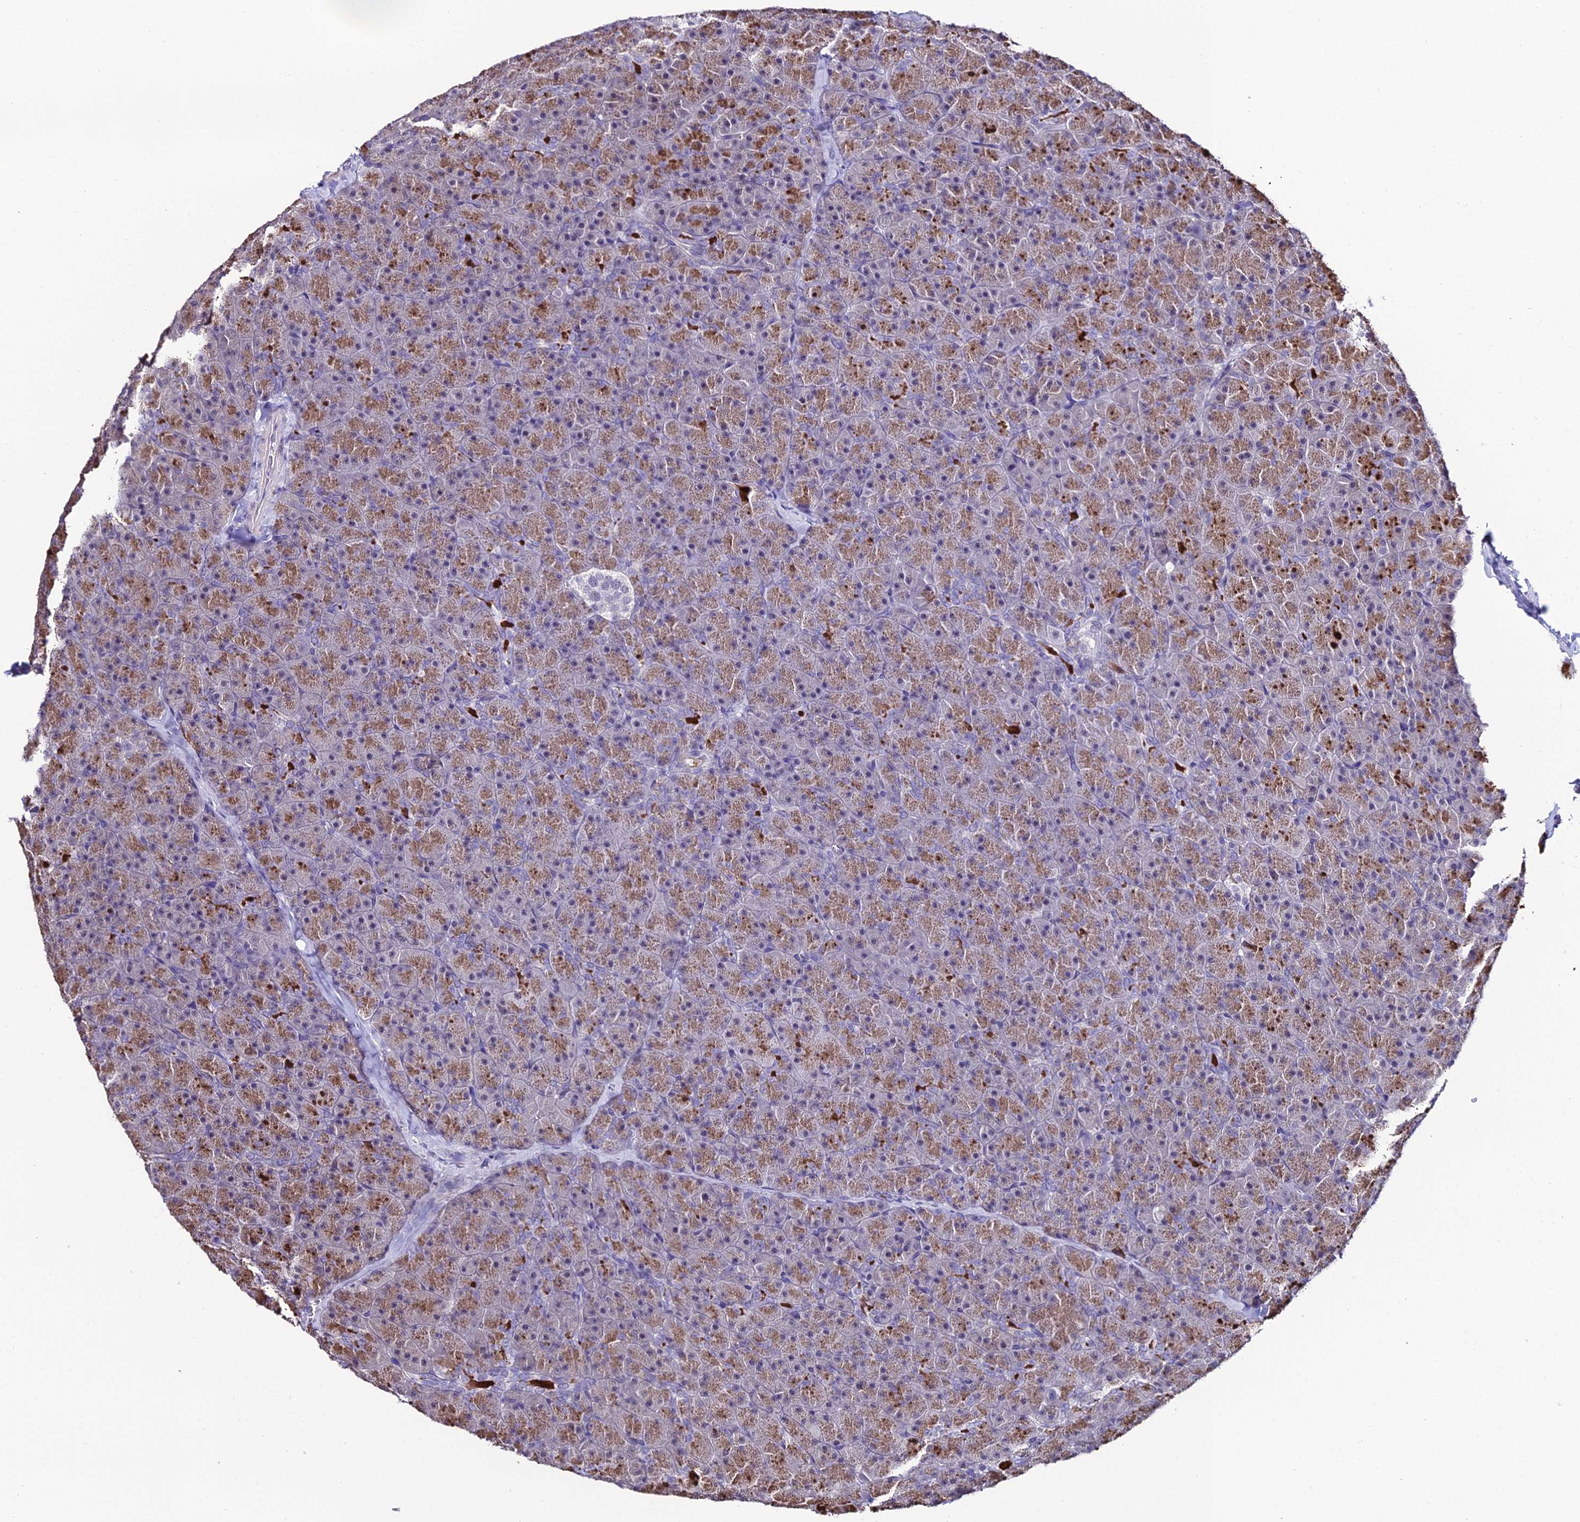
{"staining": {"intensity": "moderate", "quantity": ">75%", "location": "cytoplasmic/membranous"}, "tissue": "pancreas", "cell_type": "Exocrine glandular cells", "image_type": "normal", "snomed": [{"axis": "morphology", "description": "Normal tissue, NOS"}, {"axis": "topography", "description": "Pancreas"}], "caption": "Immunohistochemical staining of benign human pancreas exhibits medium levels of moderate cytoplasmic/membranous expression in approximately >75% of exocrine glandular cells. Immunohistochemistry stains the protein of interest in brown and the nuclei are stained blue.", "gene": "SYT15B", "patient": {"sex": "male", "age": 36}}